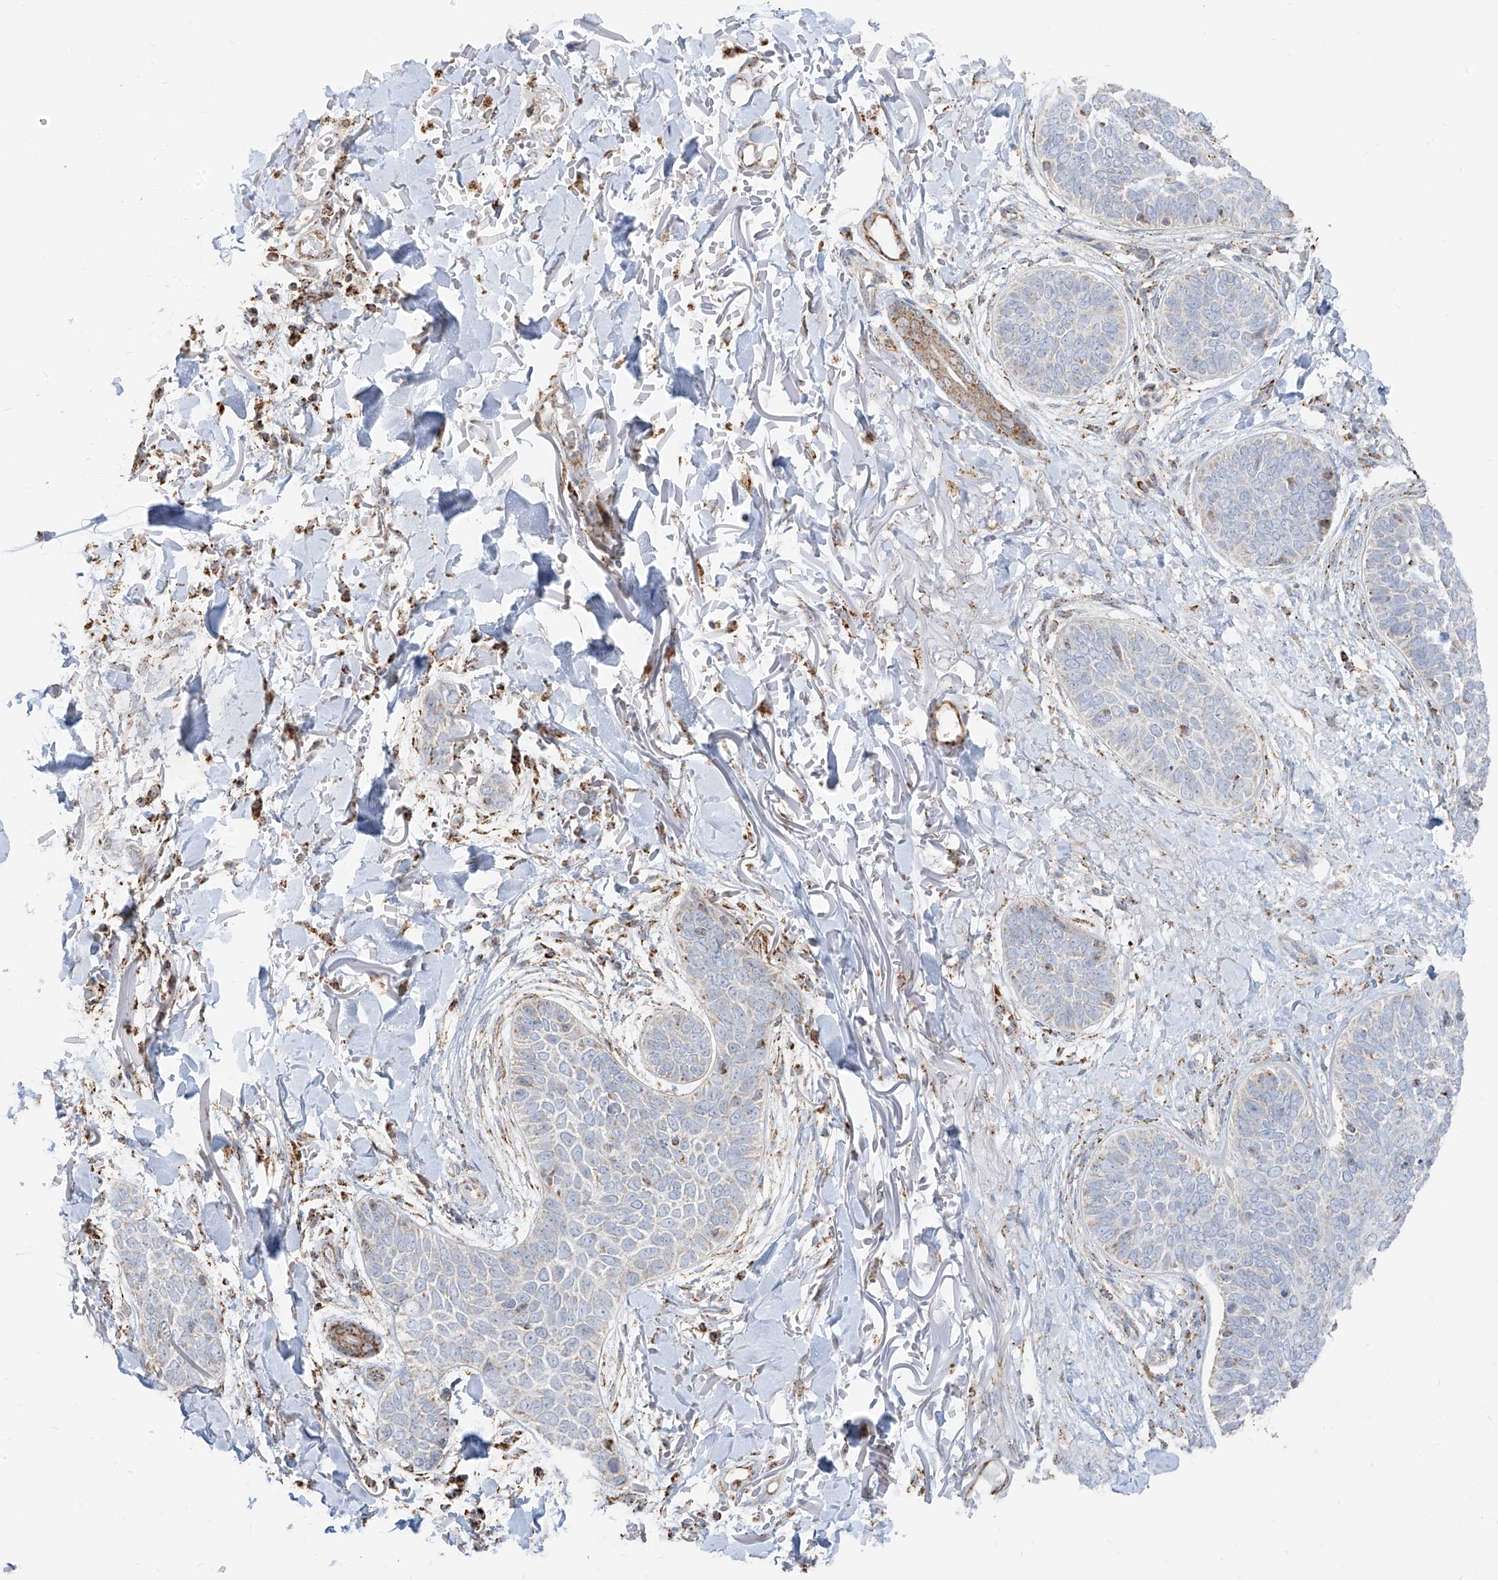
{"staining": {"intensity": "negative", "quantity": "none", "location": "none"}, "tissue": "skin cancer", "cell_type": "Tumor cells", "image_type": "cancer", "snomed": [{"axis": "morphology", "description": "Basal cell carcinoma"}, {"axis": "topography", "description": "Skin"}], "caption": "Image shows no significant protein staining in tumor cells of skin cancer (basal cell carcinoma).", "gene": "ETHE1", "patient": {"sex": "male", "age": 85}}